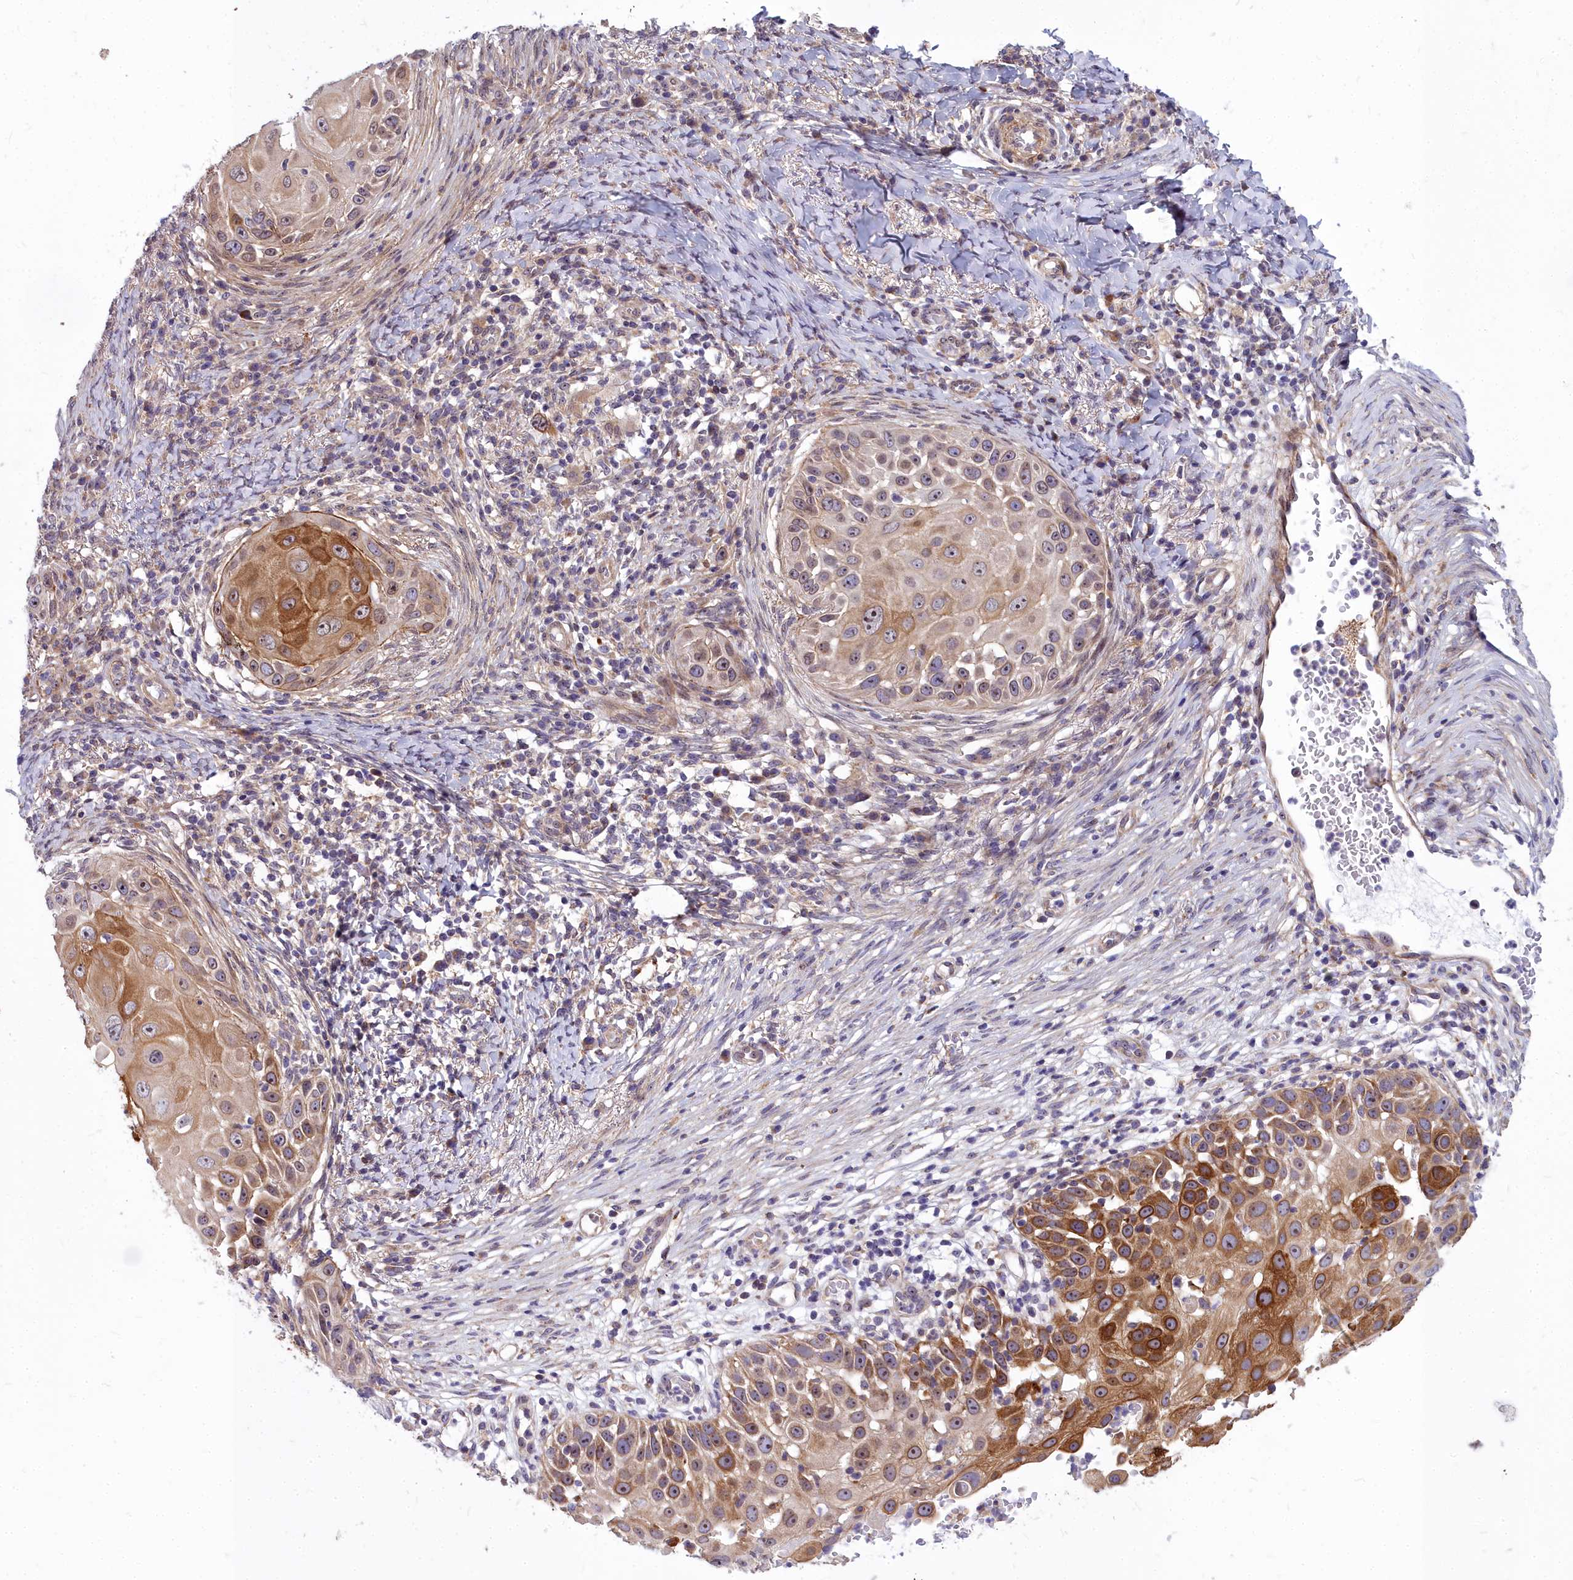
{"staining": {"intensity": "moderate", "quantity": "25%-75%", "location": "cytoplasmic/membranous"}, "tissue": "skin cancer", "cell_type": "Tumor cells", "image_type": "cancer", "snomed": [{"axis": "morphology", "description": "Squamous cell carcinoma, NOS"}, {"axis": "topography", "description": "Skin"}], "caption": "Skin cancer was stained to show a protein in brown. There is medium levels of moderate cytoplasmic/membranous expression in approximately 25%-75% of tumor cells. Immunohistochemistry (ihc) stains the protein of interest in brown and the nuclei are stained blue.", "gene": "ABCB8", "patient": {"sex": "female", "age": 44}}